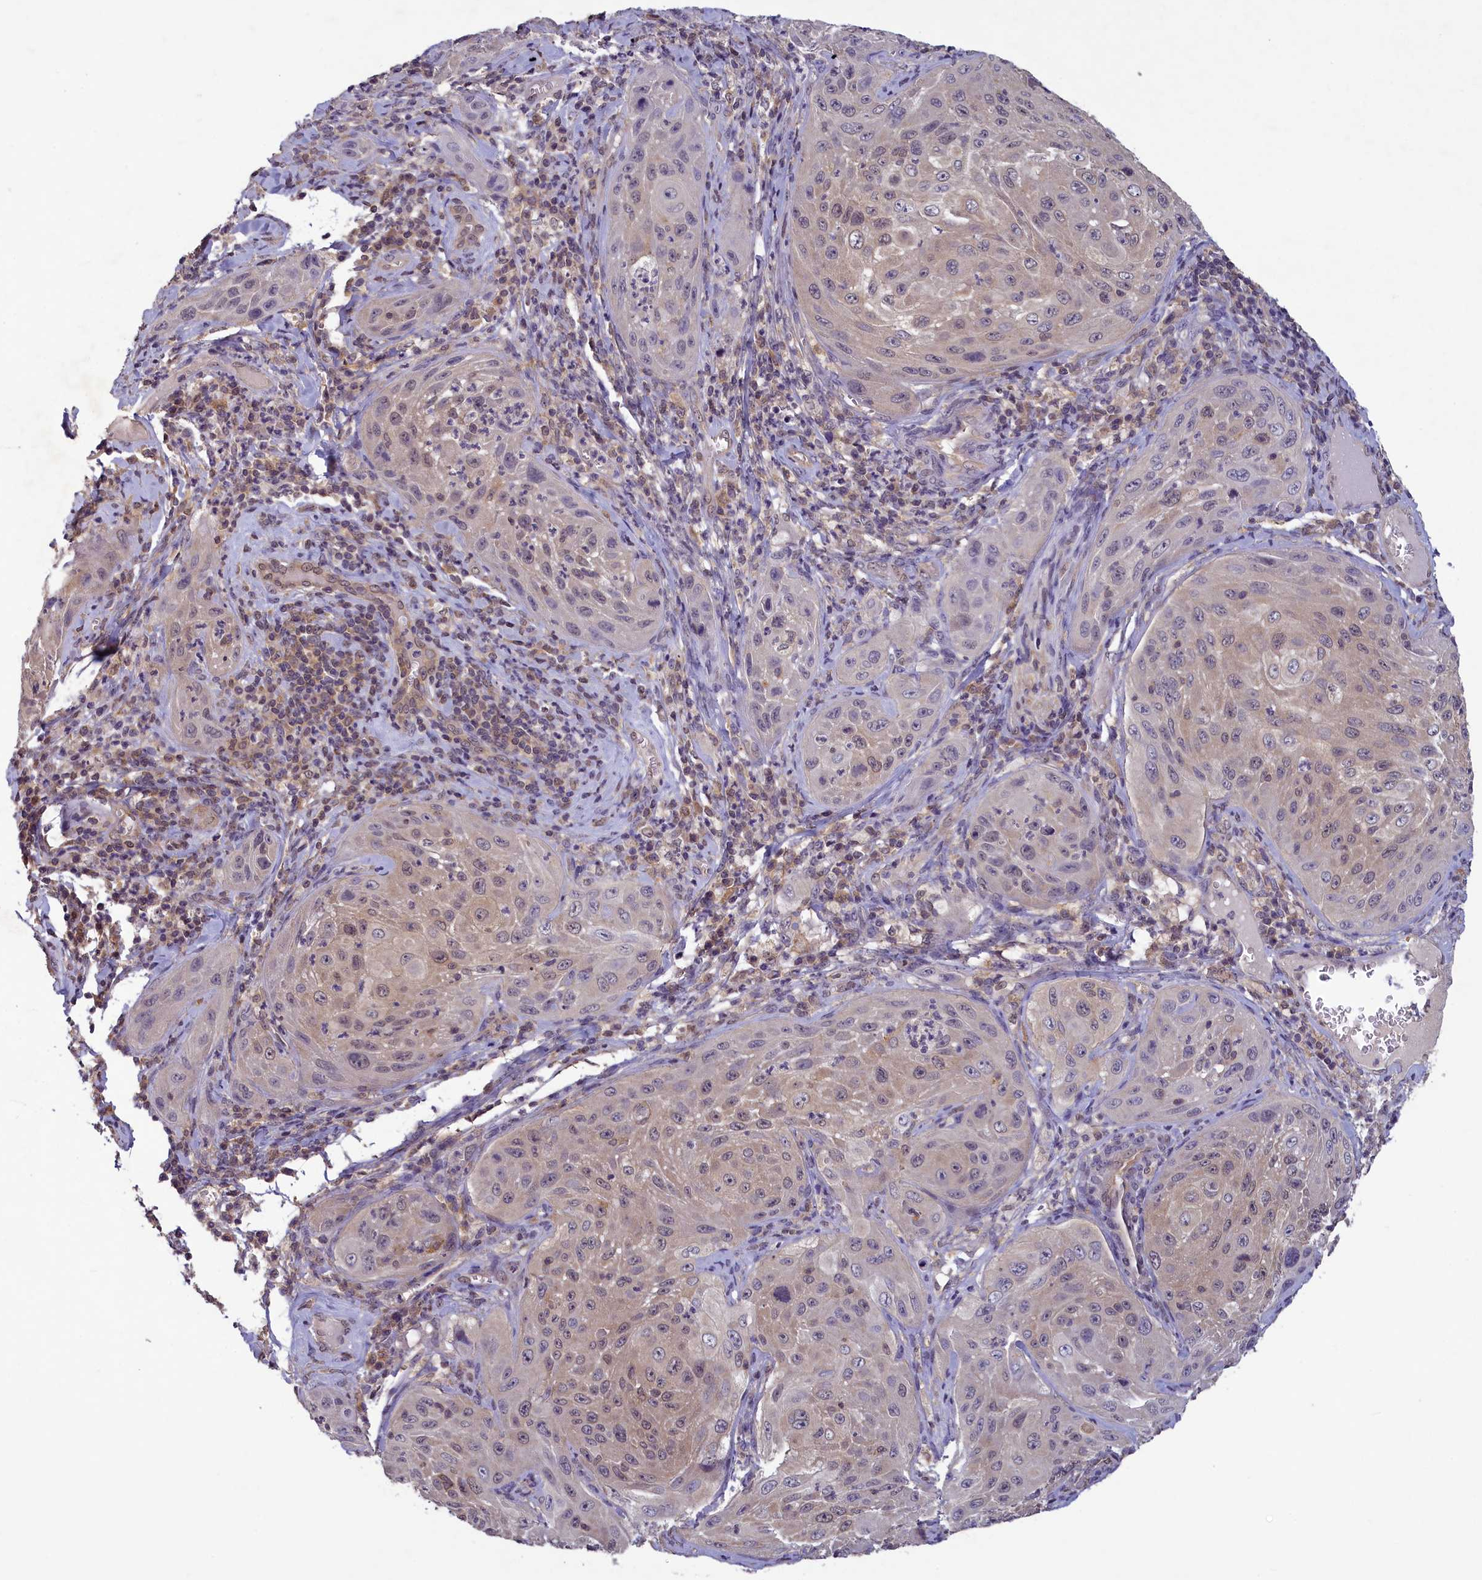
{"staining": {"intensity": "weak", "quantity": "<25%", "location": "nuclear"}, "tissue": "cervical cancer", "cell_type": "Tumor cells", "image_type": "cancer", "snomed": [{"axis": "morphology", "description": "Squamous cell carcinoma, NOS"}, {"axis": "topography", "description": "Cervix"}], "caption": "IHC micrograph of neoplastic tissue: squamous cell carcinoma (cervical) stained with DAB (3,3'-diaminobenzidine) reveals no significant protein positivity in tumor cells. (Stains: DAB immunohistochemistry with hematoxylin counter stain, Microscopy: brightfield microscopy at high magnification).", "gene": "NUBP1", "patient": {"sex": "female", "age": 42}}